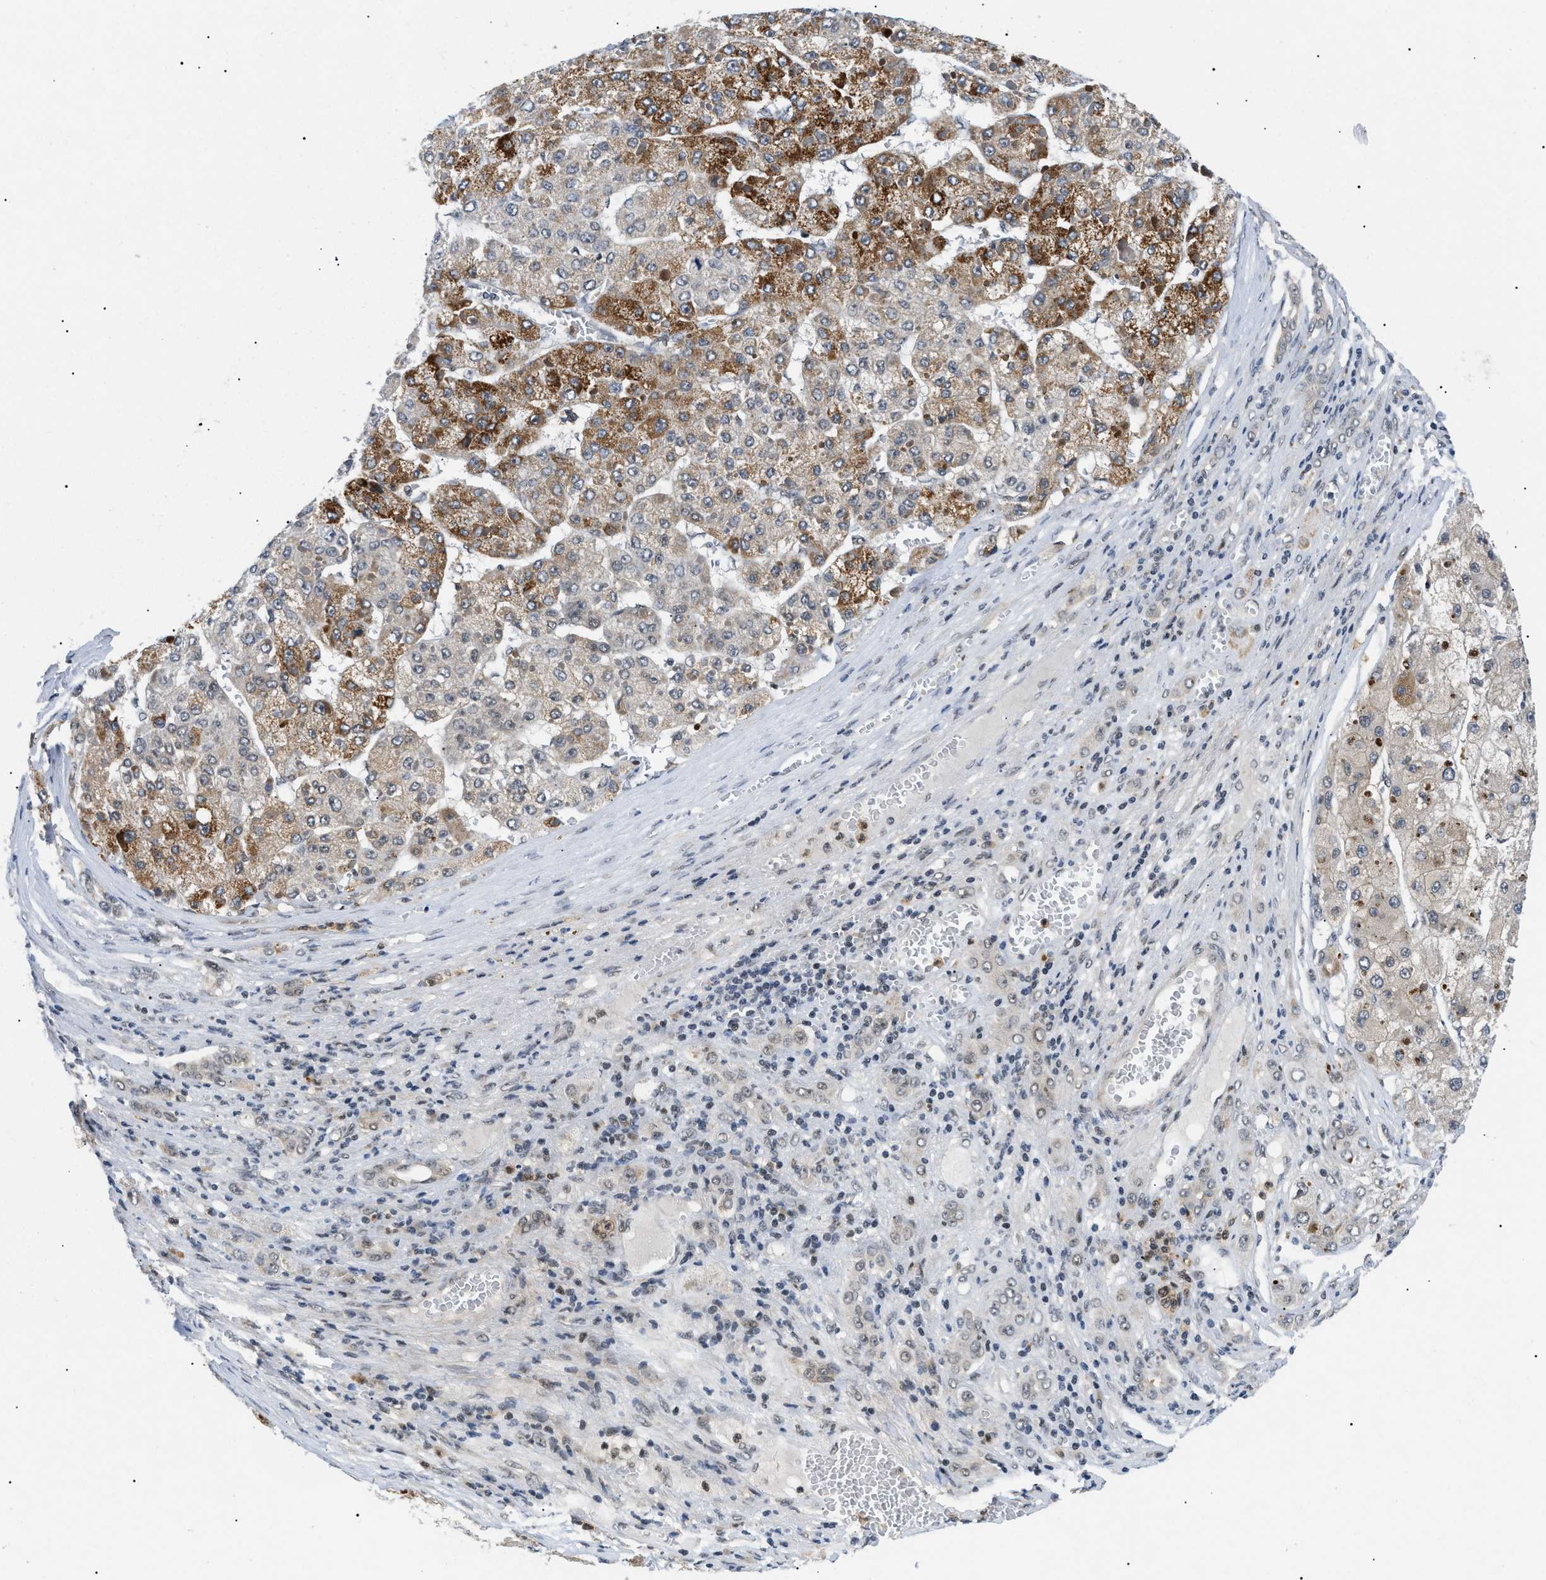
{"staining": {"intensity": "strong", "quantity": "25%-75%", "location": "cytoplasmic/membranous,nuclear"}, "tissue": "liver cancer", "cell_type": "Tumor cells", "image_type": "cancer", "snomed": [{"axis": "morphology", "description": "Carcinoma, Hepatocellular, NOS"}, {"axis": "topography", "description": "Liver"}], "caption": "Protein expression analysis of human liver cancer (hepatocellular carcinoma) reveals strong cytoplasmic/membranous and nuclear expression in approximately 25%-75% of tumor cells.", "gene": "RBM15", "patient": {"sex": "female", "age": 73}}